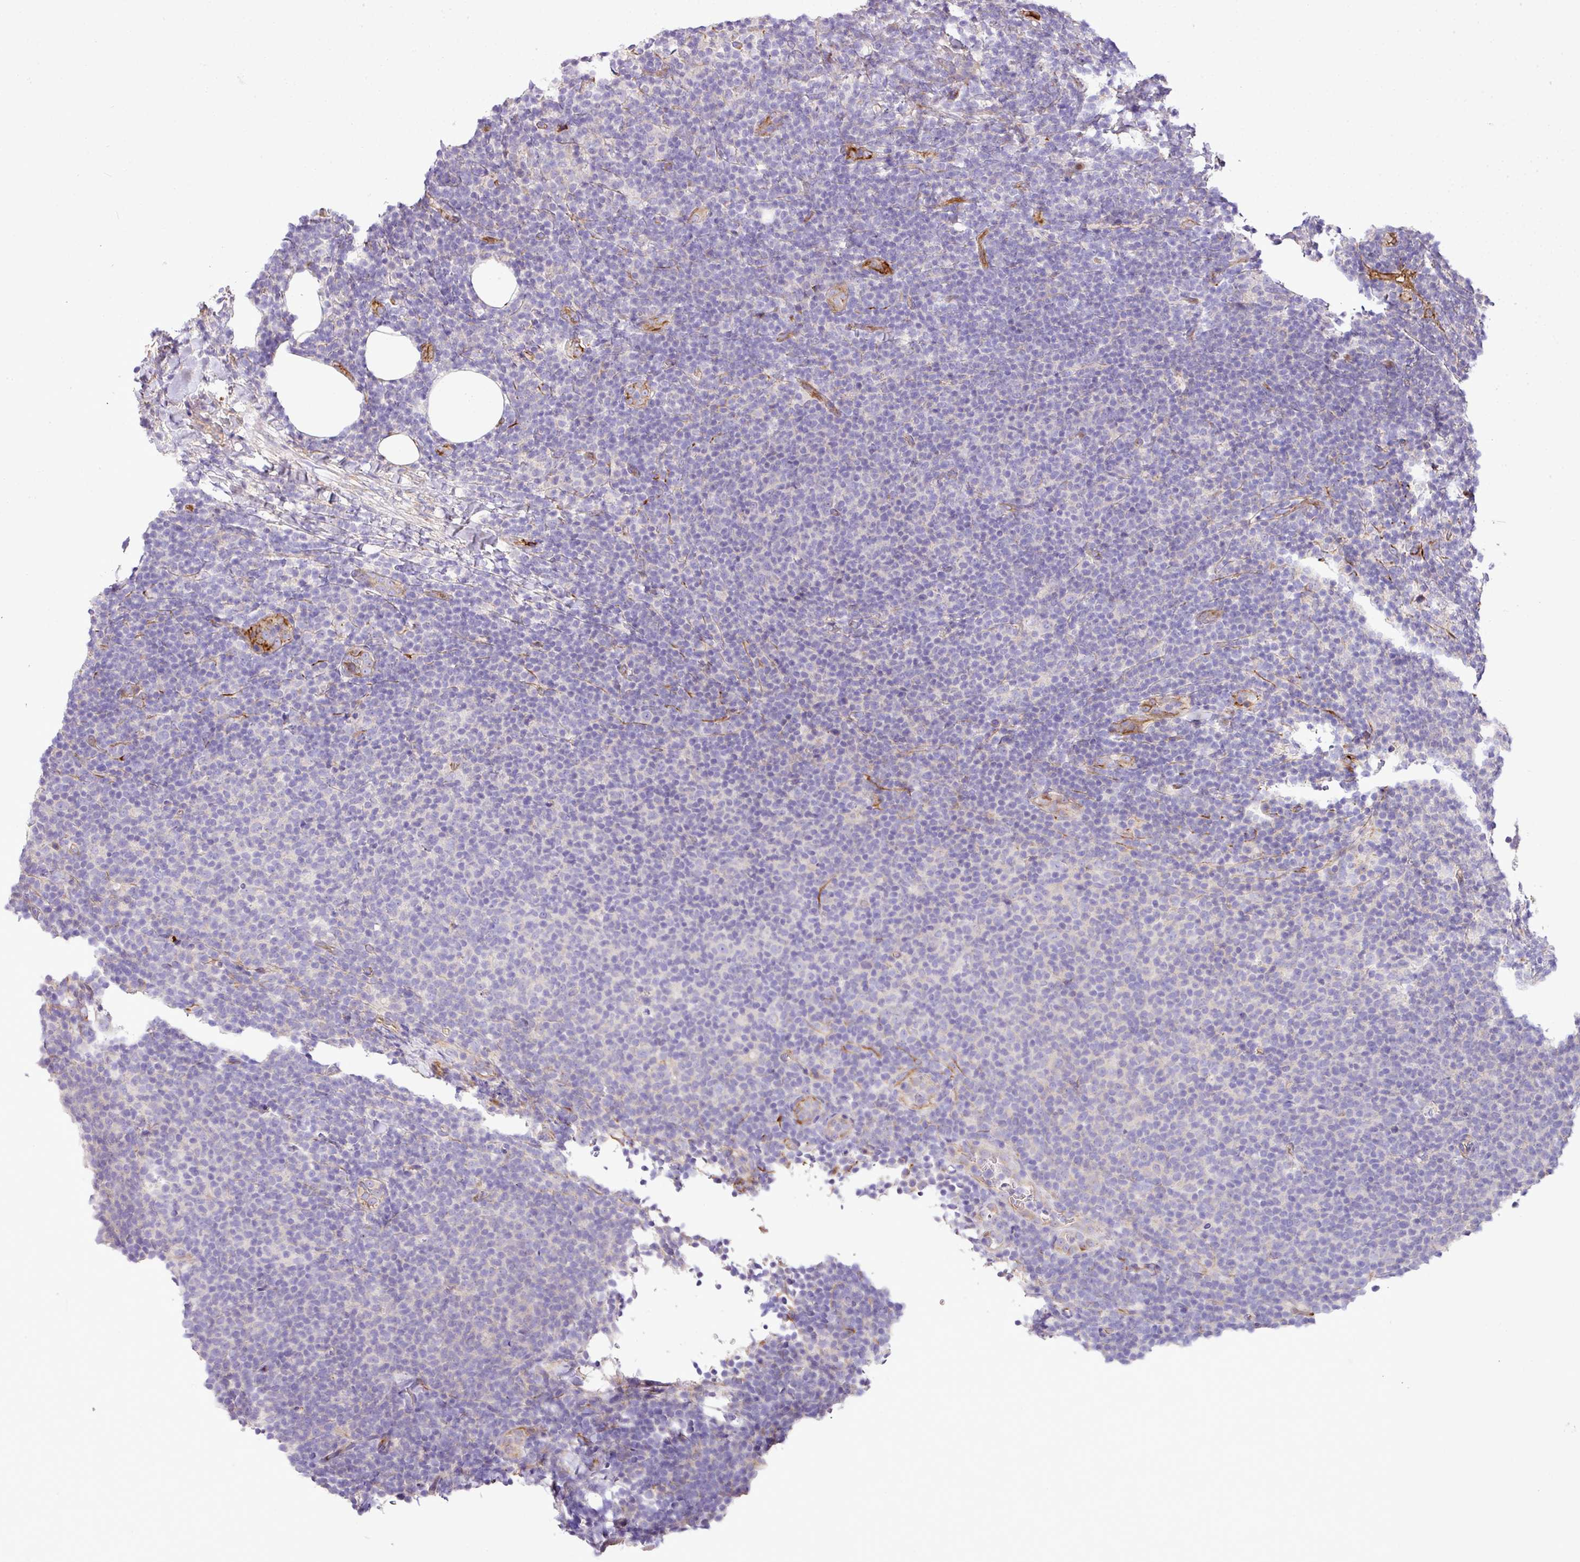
{"staining": {"intensity": "negative", "quantity": "none", "location": "none"}, "tissue": "lymphoma", "cell_type": "Tumor cells", "image_type": "cancer", "snomed": [{"axis": "morphology", "description": "Malignant lymphoma, non-Hodgkin's type, Low grade"}, {"axis": "topography", "description": "Lymph node"}], "caption": "Immunohistochemistry (IHC) of human low-grade malignant lymphoma, non-Hodgkin's type reveals no staining in tumor cells.", "gene": "CTXN2", "patient": {"sex": "male", "age": 66}}